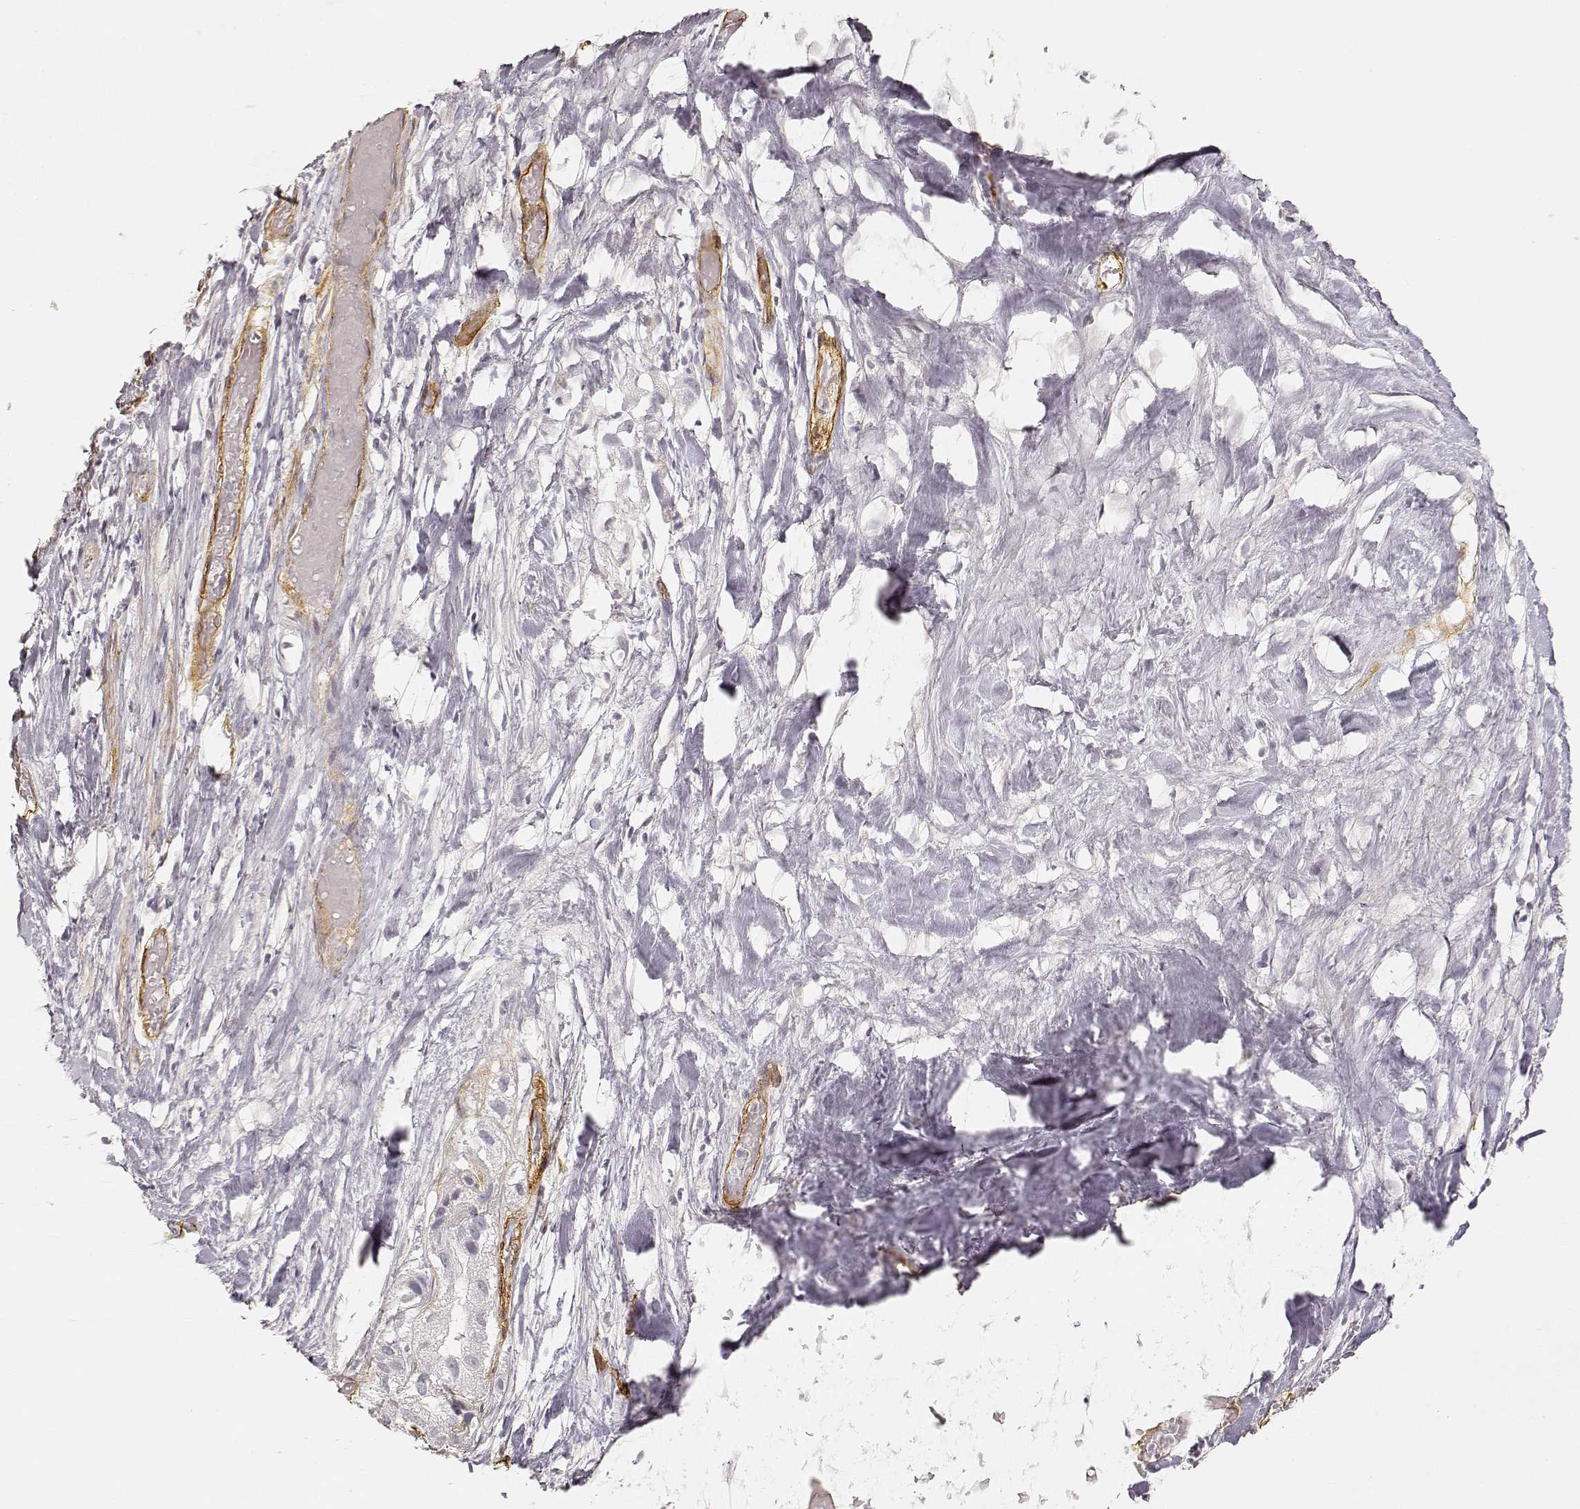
{"staining": {"intensity": "negative", "quantity": "none", "location": "none"}, "tissue": "liver cancer", "cell_type": "Tumor cells", "image_type": "cancer", "snomed": [{"axis": "morphology", "description": "Cholangiocarcinoma"}, {"axis": "topography", "description": "Liver"}], "caption": "Tumor cells show no significant protein positivity in cholangiocarcinoma (liver).", "gene": "LAMA4", "patient": {"sex": "female", "age": 52}}